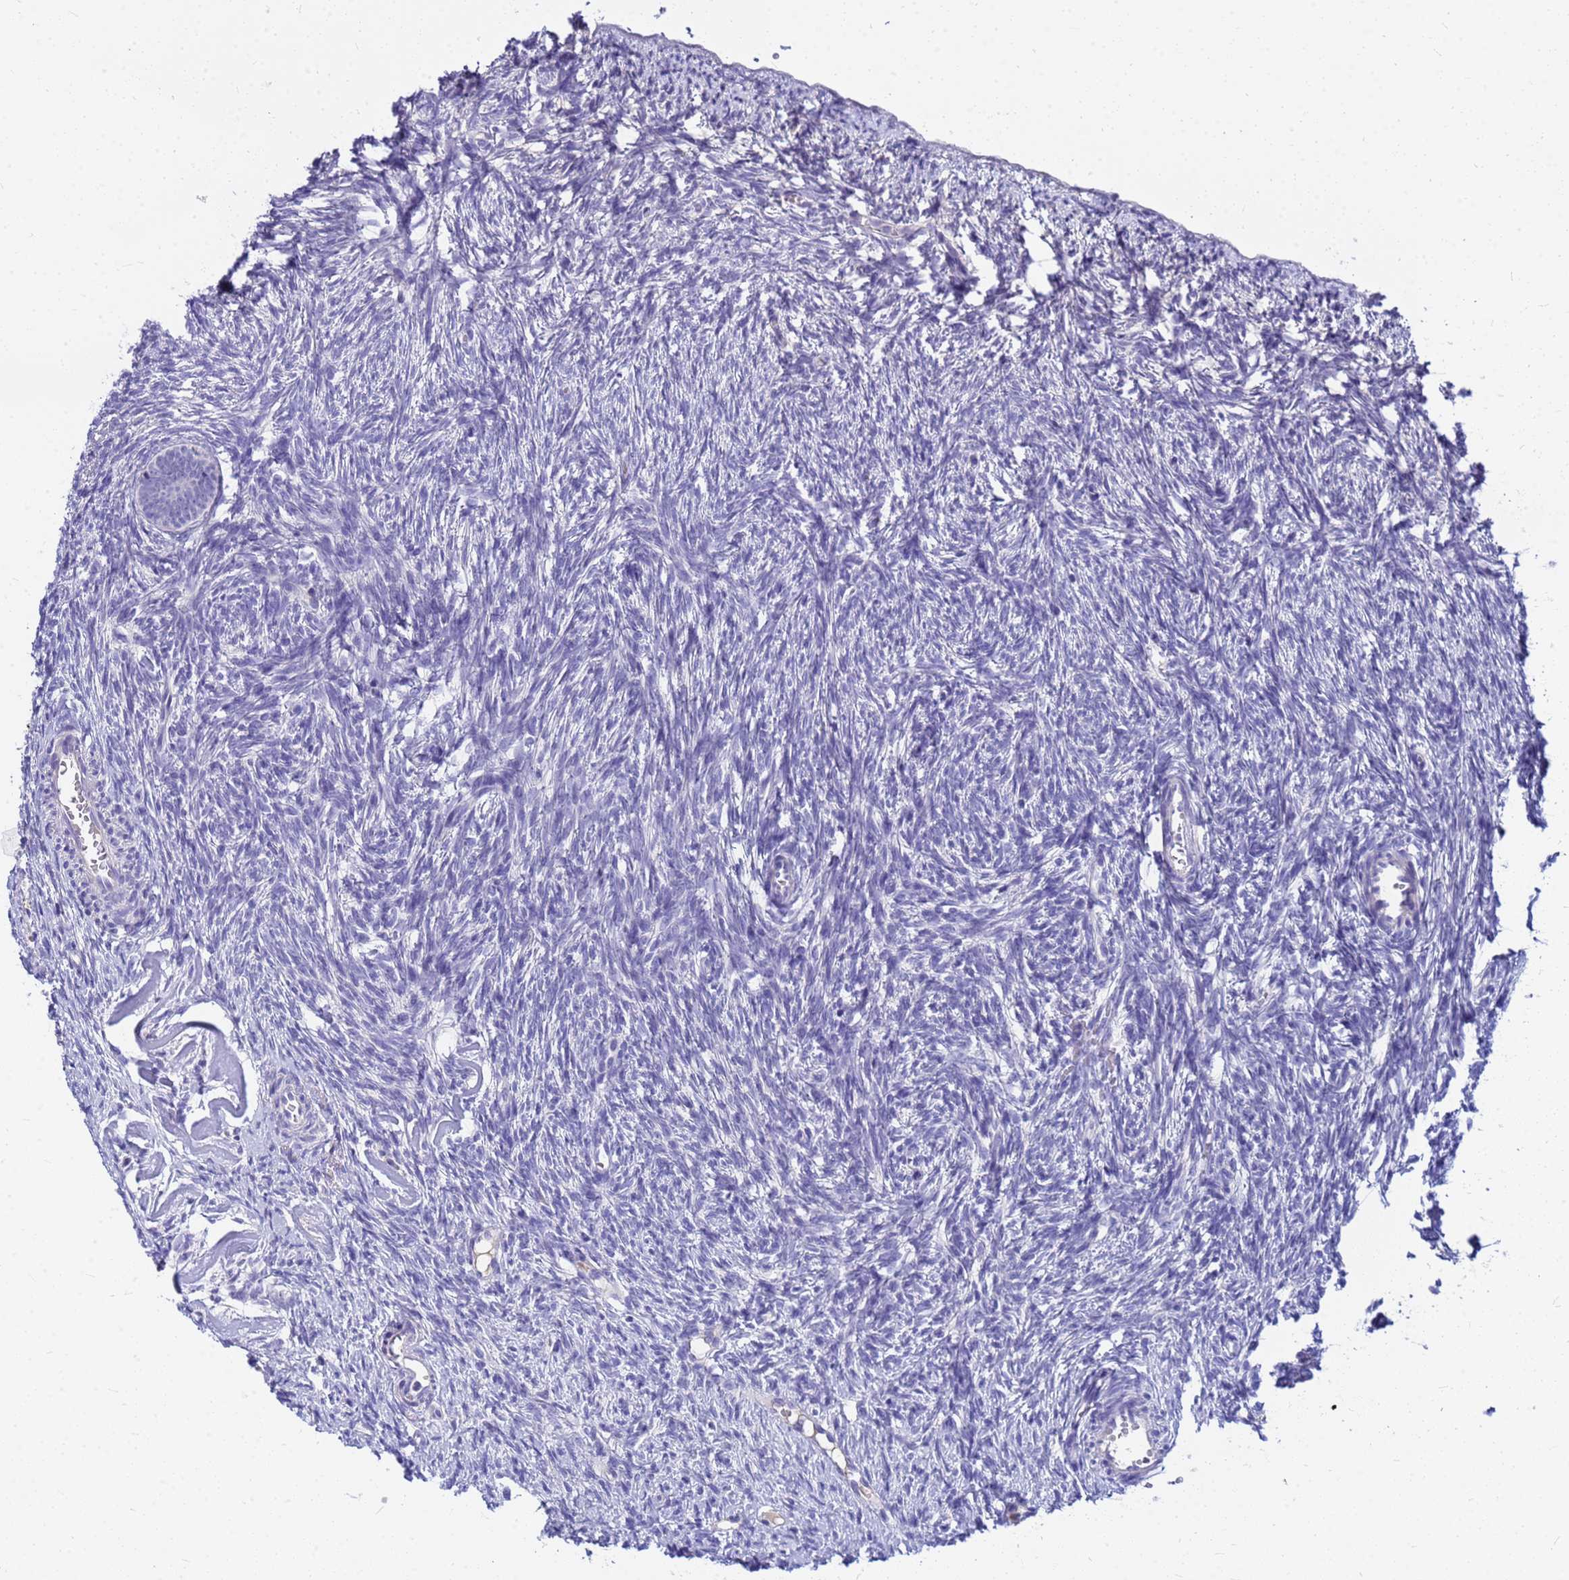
{"staining": {"intensity": "negative", "quantity": "none", "location": "none"}, "tissue": "ovary", "cell_type": "Ovarian stroma cells", "image_type": "normal", "snomed": [{"axis": "morphology", "description": "Normal tissue, NOS"}, {"axis": "topography", "description": "Ovary"}], "caption": "Ovary was stained to show a protein in brown. There is no significant positivity in ovarian stroma cells. (DAB IHC, high magnification).", "gene": "DPRX", "patient": {"sex": "female", "age": 51}}